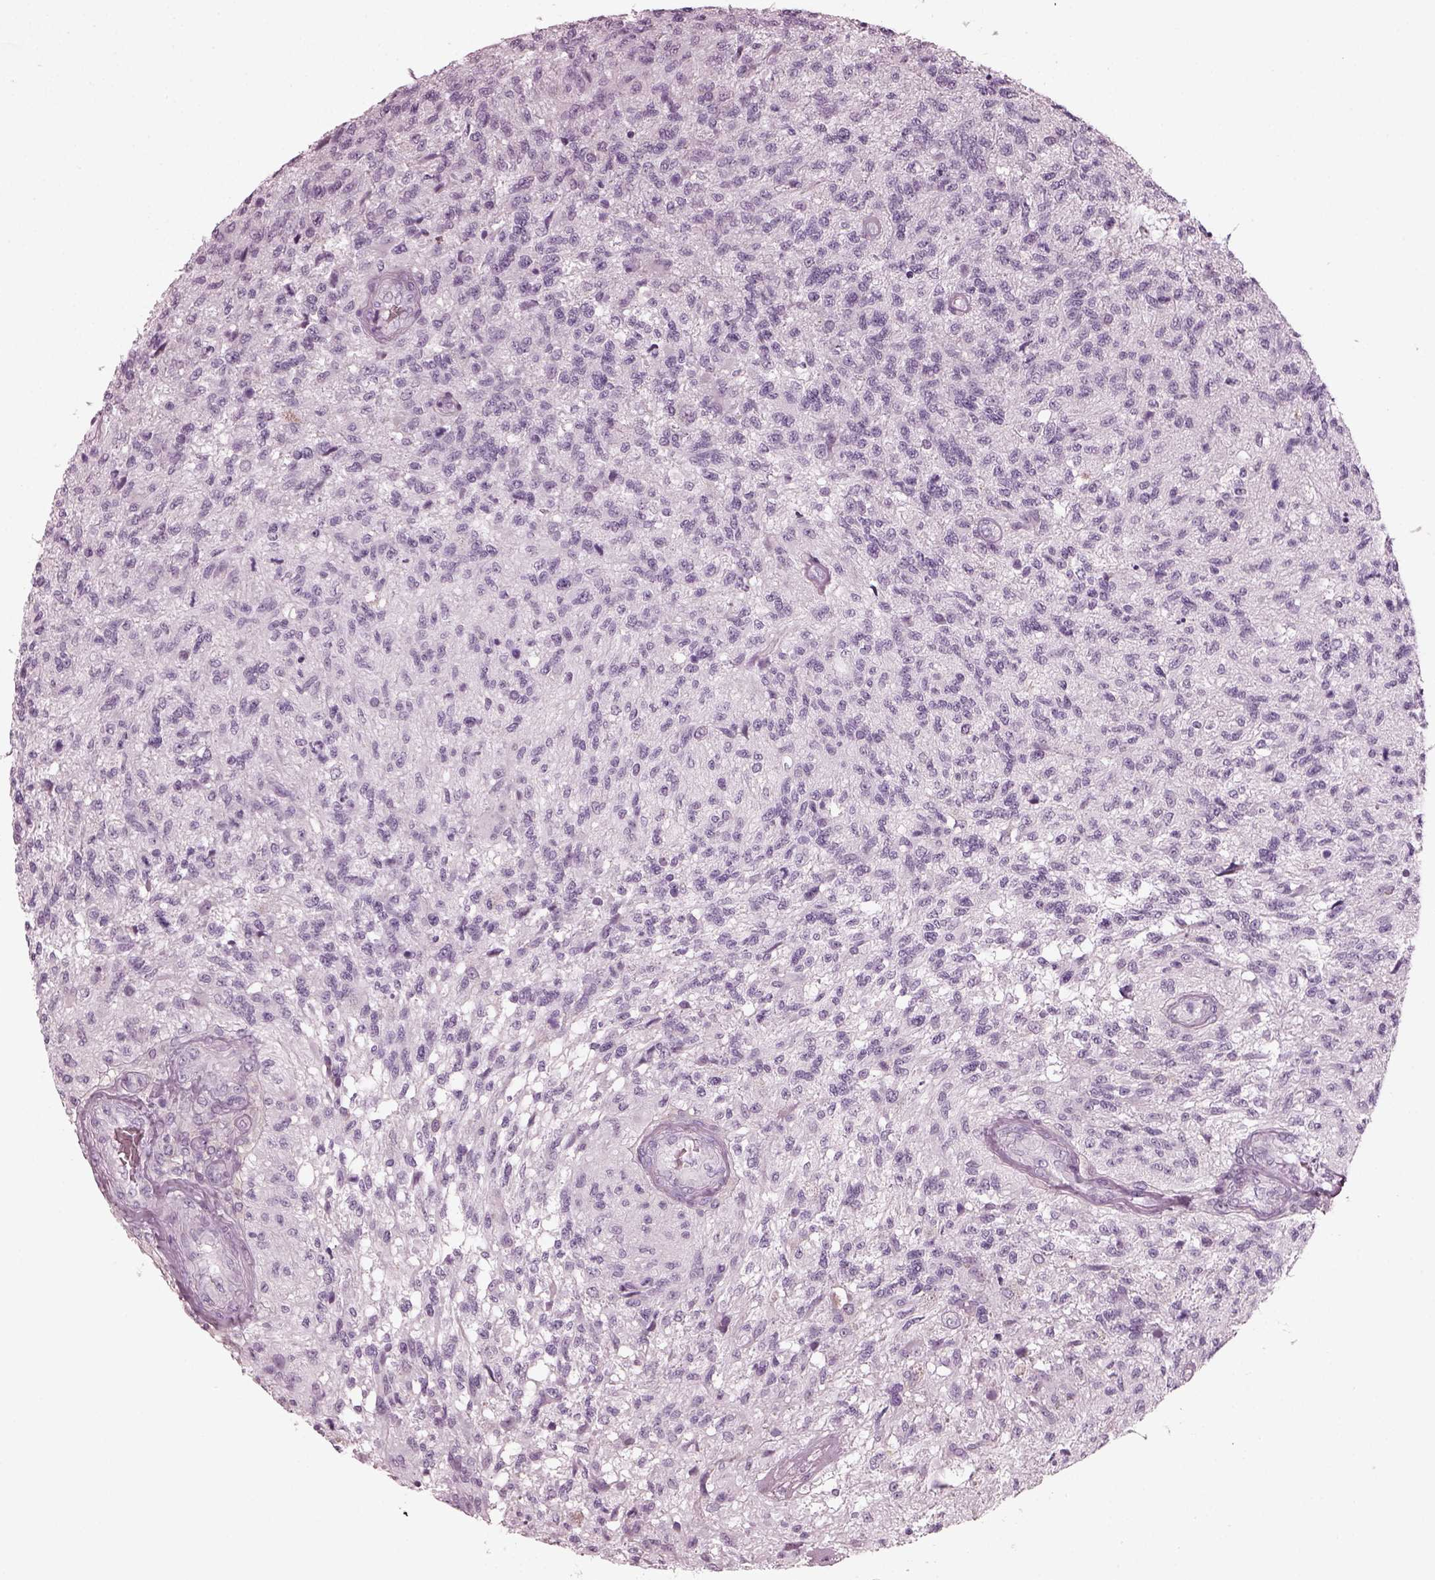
{"staining": {"intensity": "negative", "quantity": "none", "location": "none"}, "tissue": "glioma", "cell_type": "Tumor cells", "image_type": "cancer", "snomed": [{"axis": "morphology", "description": "Glioma, malignant, High grade"}, {"axis": "topography", "description": "Brain"}], "caption": "High power microscopy image of an immunohistochemistry (IHC) histopathology image of glioma, revealing no significant positivity in tumor cells.", "gene": "RCVRN", "patient": {"sex": "male", "age": 56}}